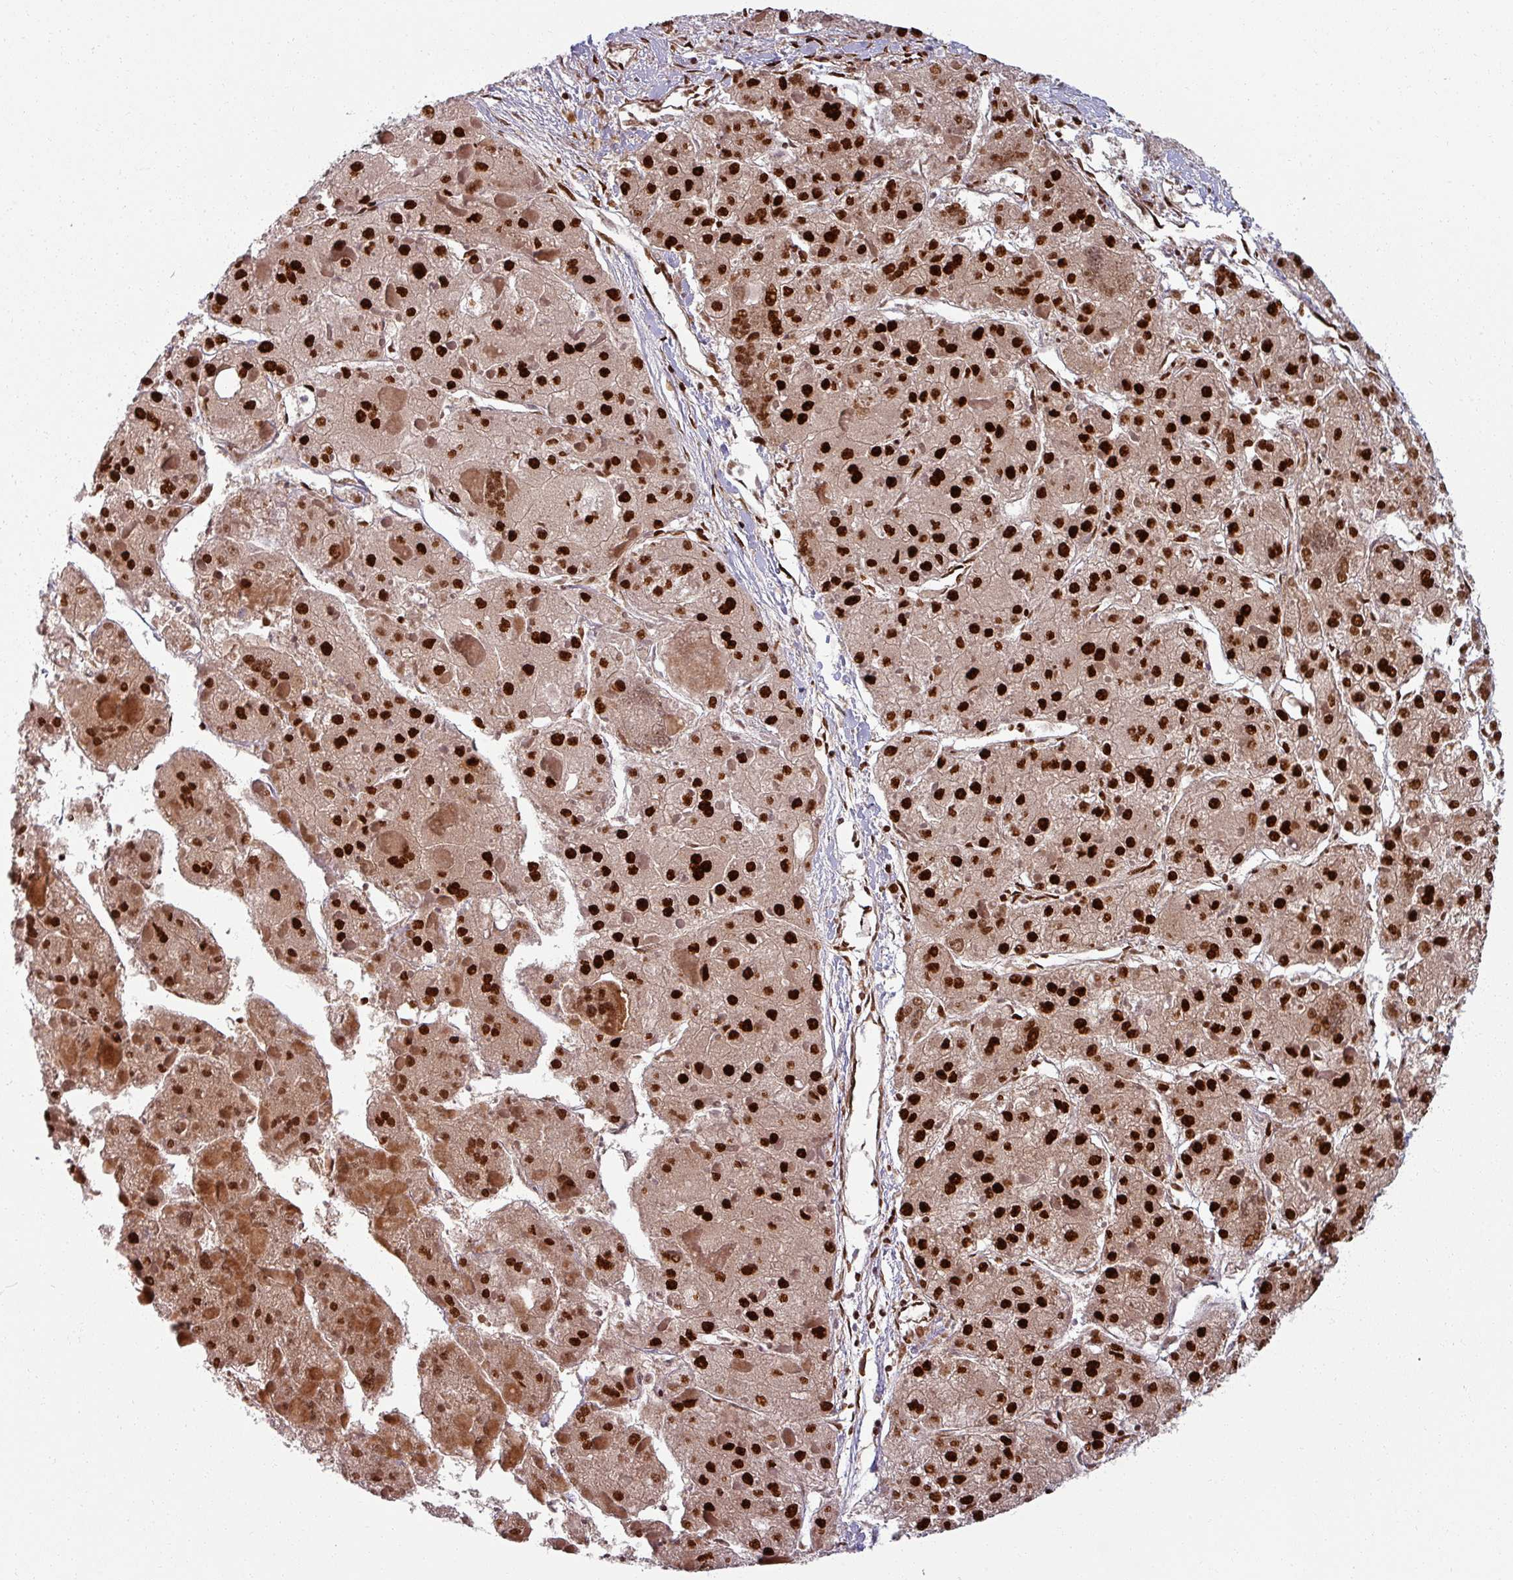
{"staining": {"intensity": "strong", "quantity": ">75%", "location": "nuclear"}, "tissue": "liver cancer", "cell_type": "Tumor cells", "image_type": "cancer", "snomed": [{"axis": "morphology", "description": "Carcinoma, Hepatocellular, NOS"}, {"axis": "topography", "description": "Liver"}], "caption": "Protein staining of liver cancer tissue exhibits strong nuclear expression in approximately >75% of tumor cells.", "gene": "NCOR1", "patient": {"sex": "female", "age": 73}}